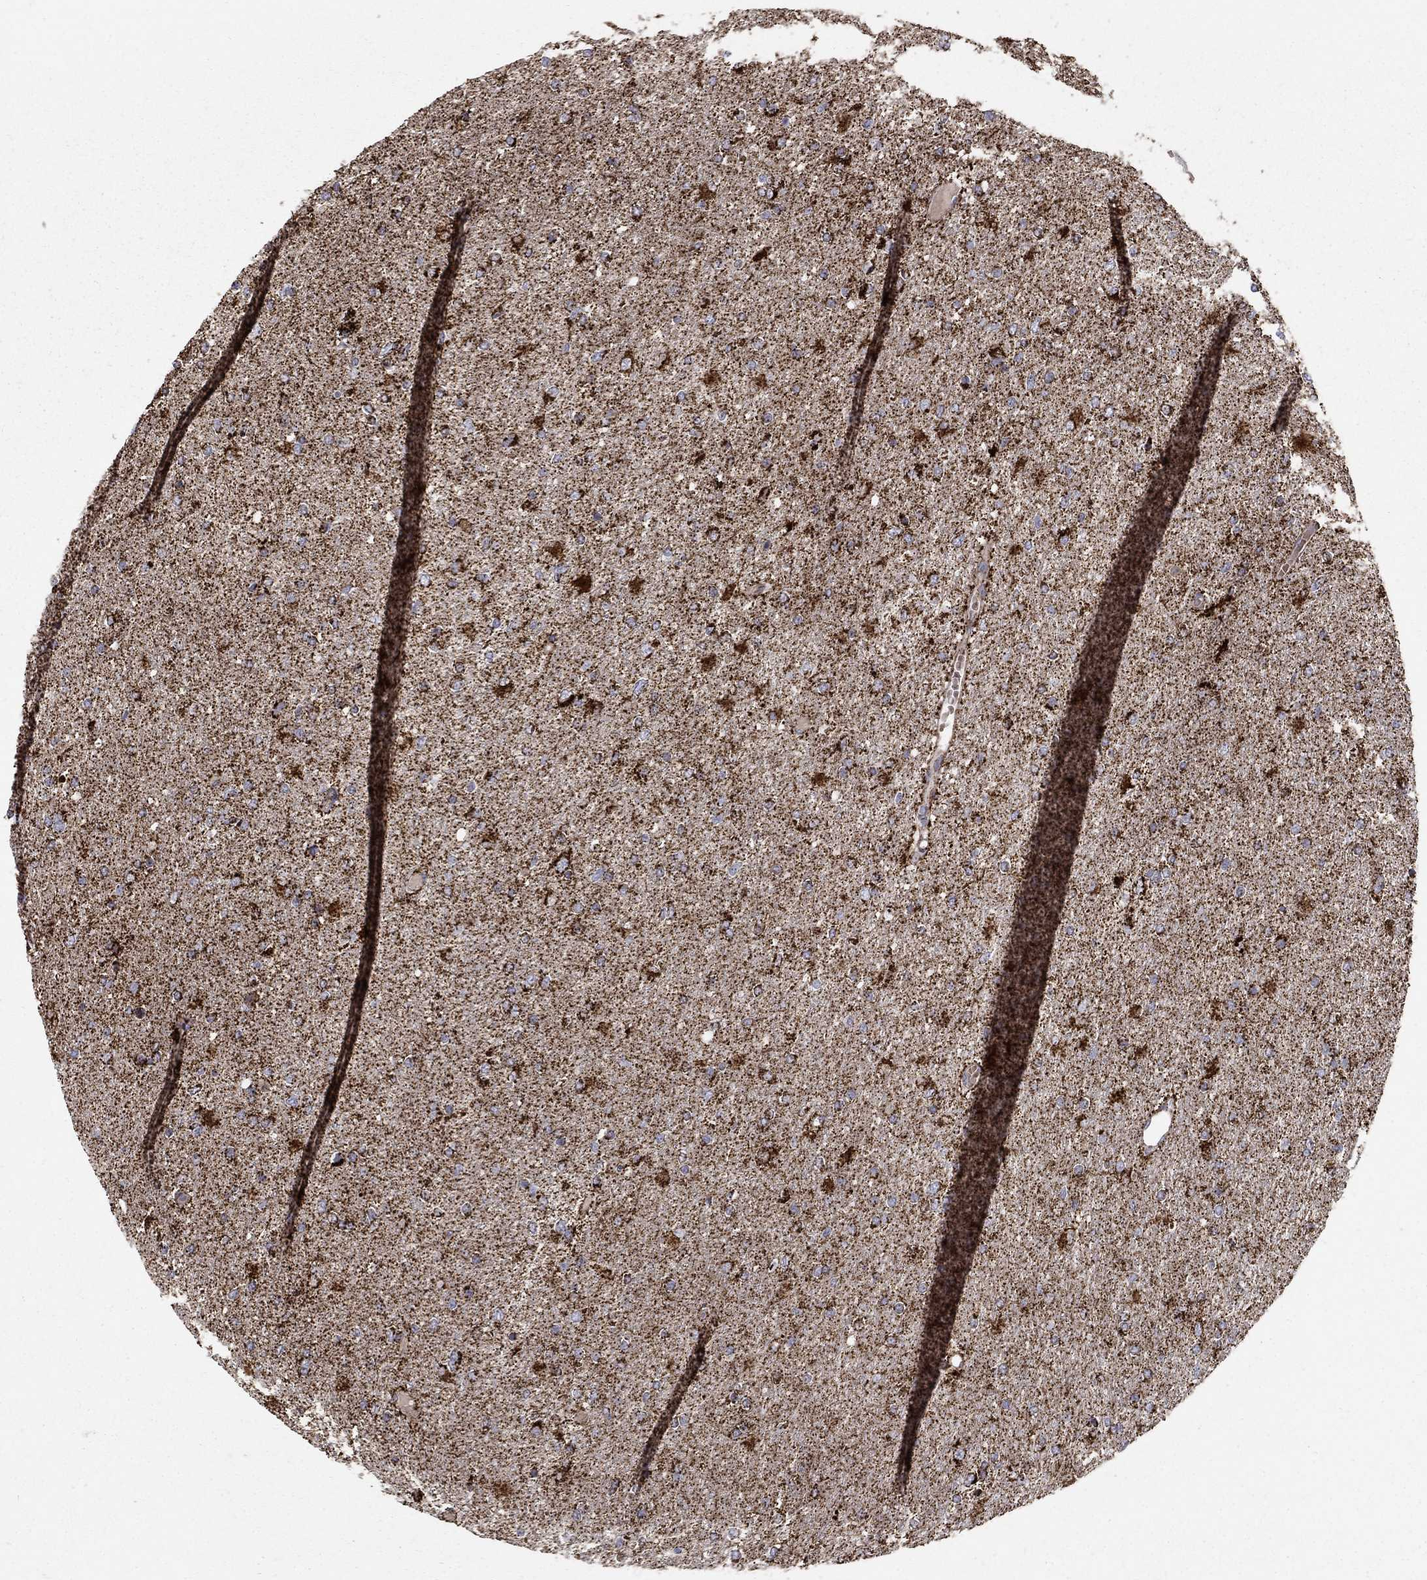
{"staining": {"intensity": "strong", "quantity": ">75%", "location": "cytoplasmic/membranous"}, "tissue": "glioma", "cell_type": "Tumor cells", "image_type": "cancer", "snomed": [{"axis": "morphology", "description": "Glioma, malignant, High grade"}, {"axis": "topography", "description": "Cerebral cortex"}], "caption": "A photomicrograph showing strong cytoplasmic/membranous staining in about >75% of tumor cells in glioma, as visualized by brown immunohistochemical staining.", "gene": "GCSH", "patient": {"sex": "male", "age": 70}}